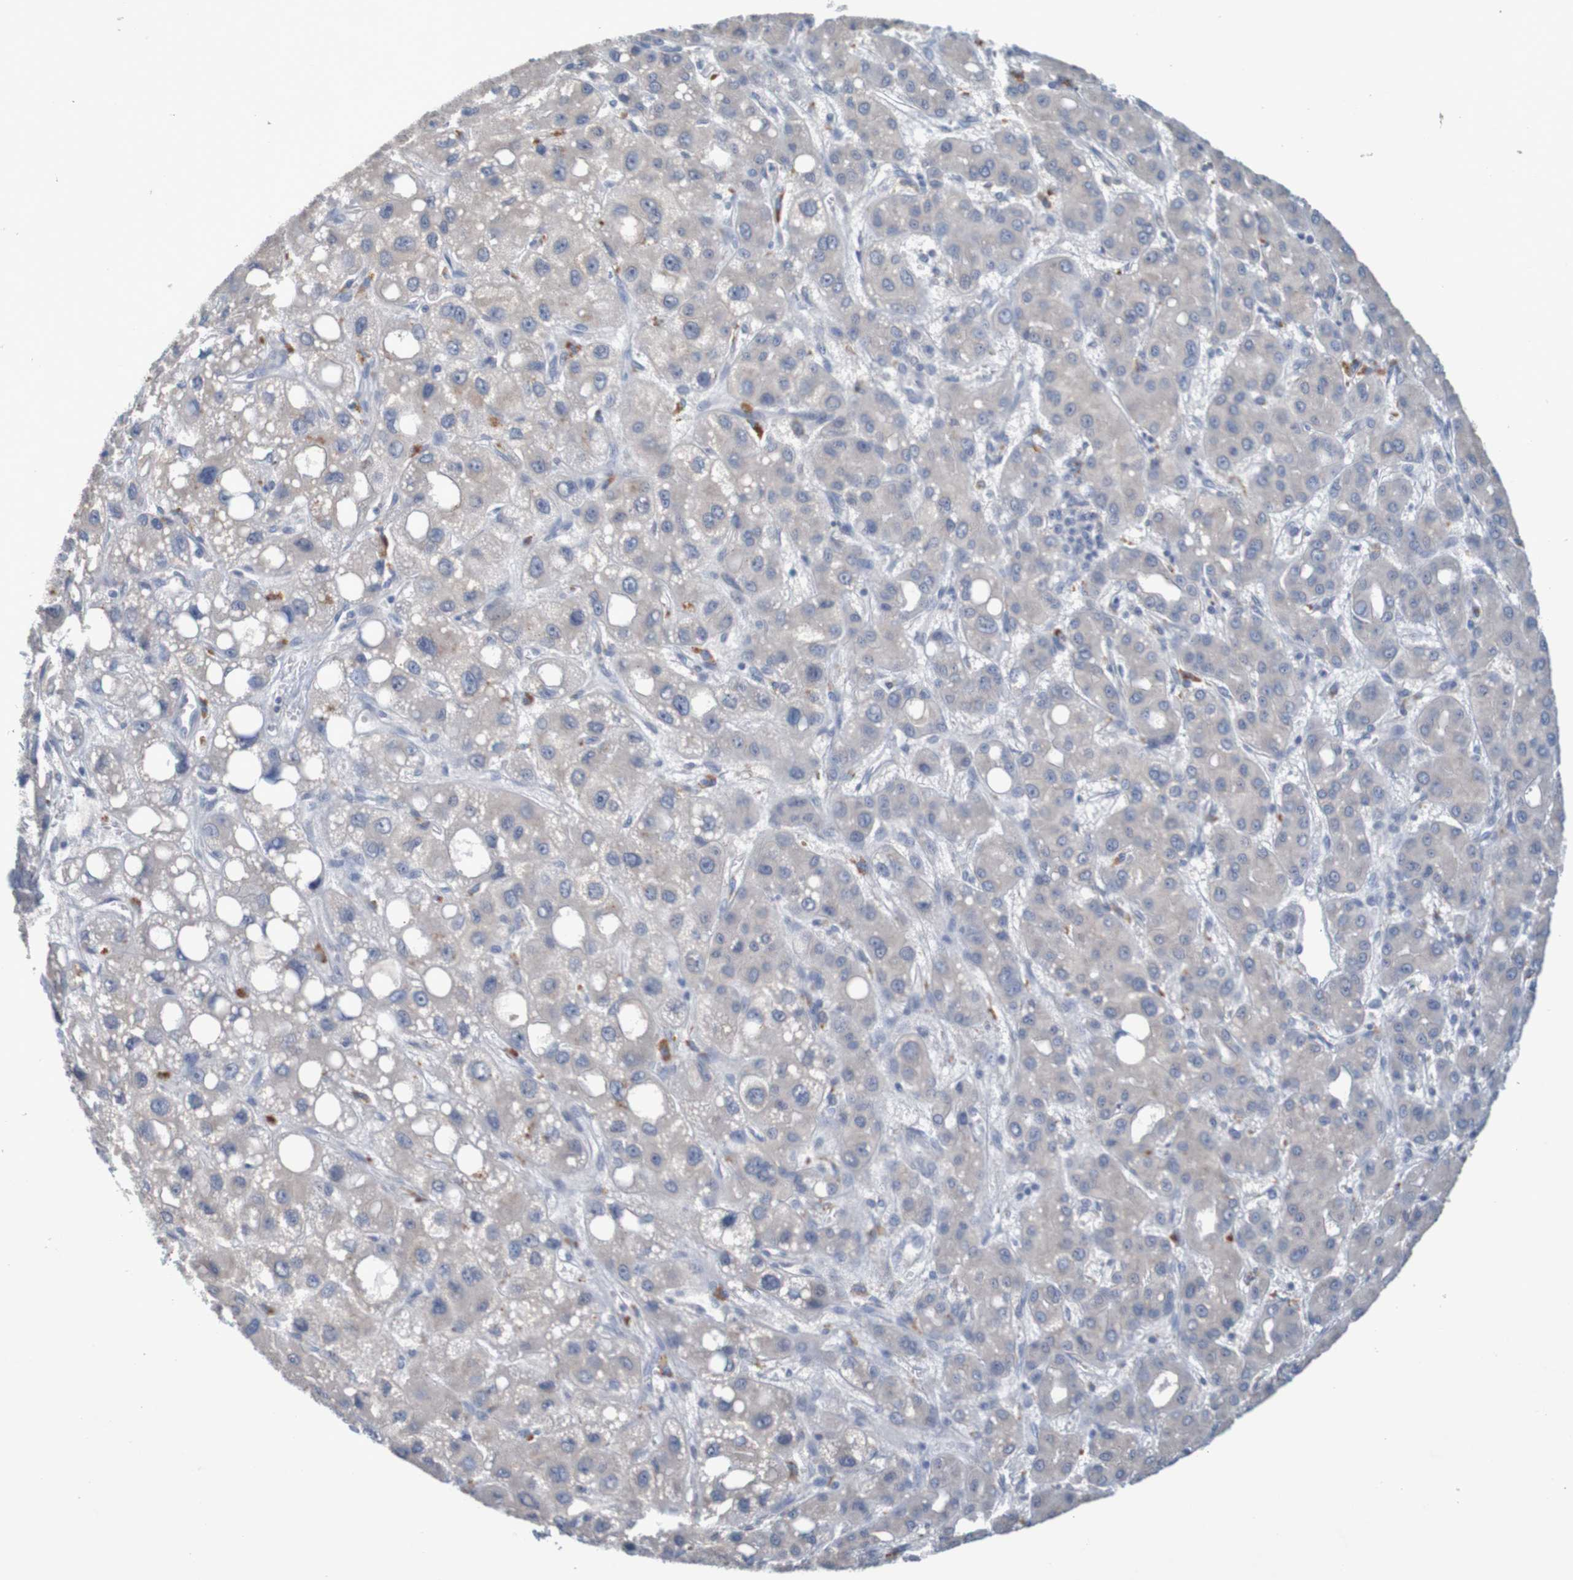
{"staining": {"intensity": "weak", "quantity": "<25%", "location": "cytoplasmic/membranous"}, "tissue": "liver cancer", "cell_type": "Tumor cells", "image_type": "cancer", "snomed": [{"axis": "morphology", "description": "Carcinoma, Hepatocellular, NOS"}, {"axis": "topography", "description": "Liver"}], "caption": "Immunohistochemistry of human hepatocellular carcinoma (liver) demonstrates no expression in tumor cells. (IHC, brightfield microscopy, high magnification).", "gene": "LTA", "patient": {"sex": "male", "age": 55}}